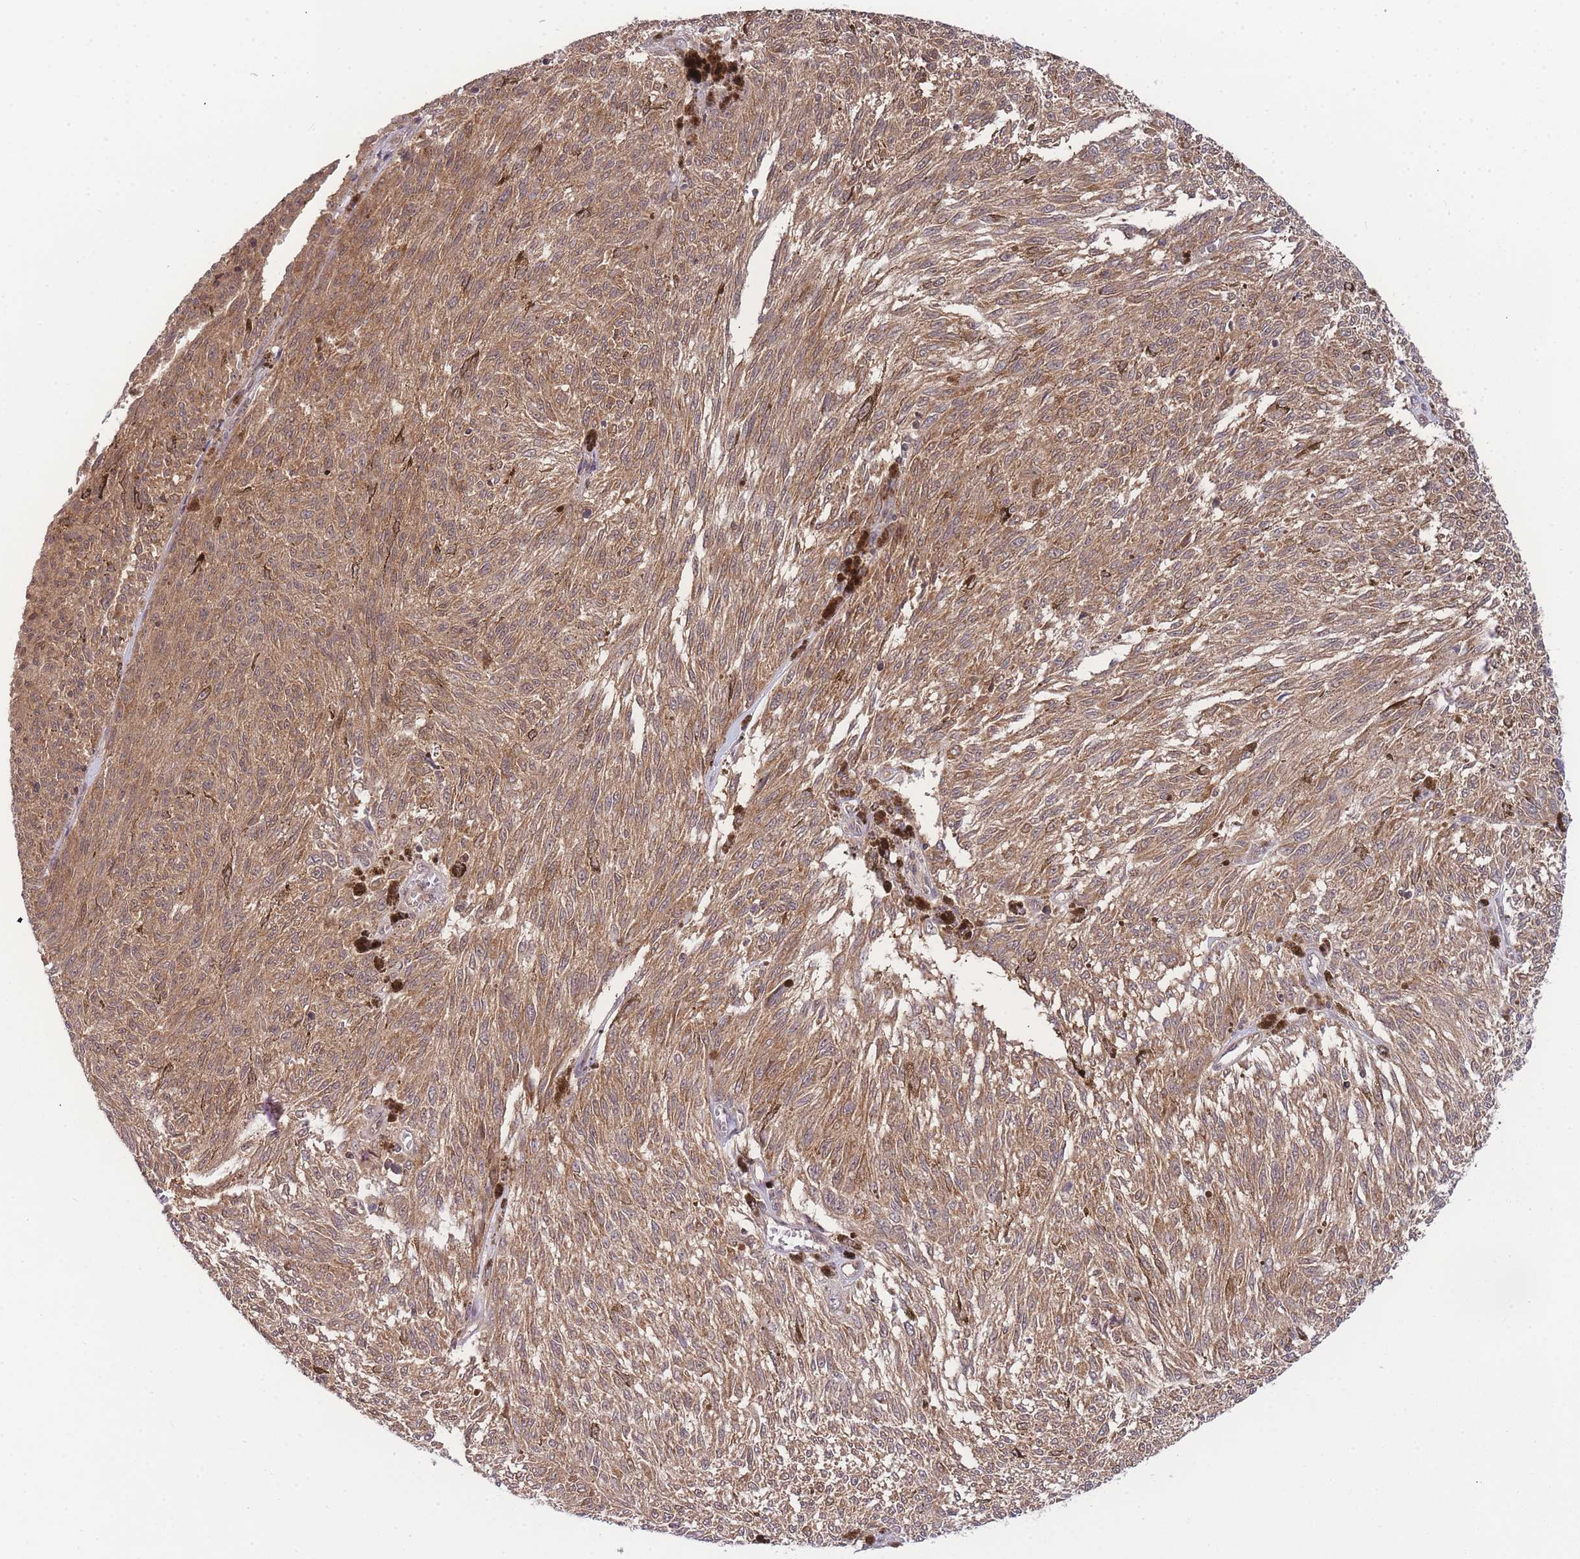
{"staining": {"intensity": "moderate", "quantity": ">75%", "location": "cytoplasmic/membranous"}, "tissue": "melanoma", "cell_type": "Tumor cells", "image_type": "cancer", "snomed": [{"axis": "morphology", "description": "Malignant melanoma, NOS"}, {"axis": "topography", "description": "Skin"}], "caption": "Melanoma stained with DAB immunohistochemistry shows medium levels of moderate cytoplasmic/membranous expression in about >75% of tumor cells. (DAB IHC with brightfield microscopy, high magnification).", "gene": "KIAA1191", "patient": {"sex": "female", "age": 72}}